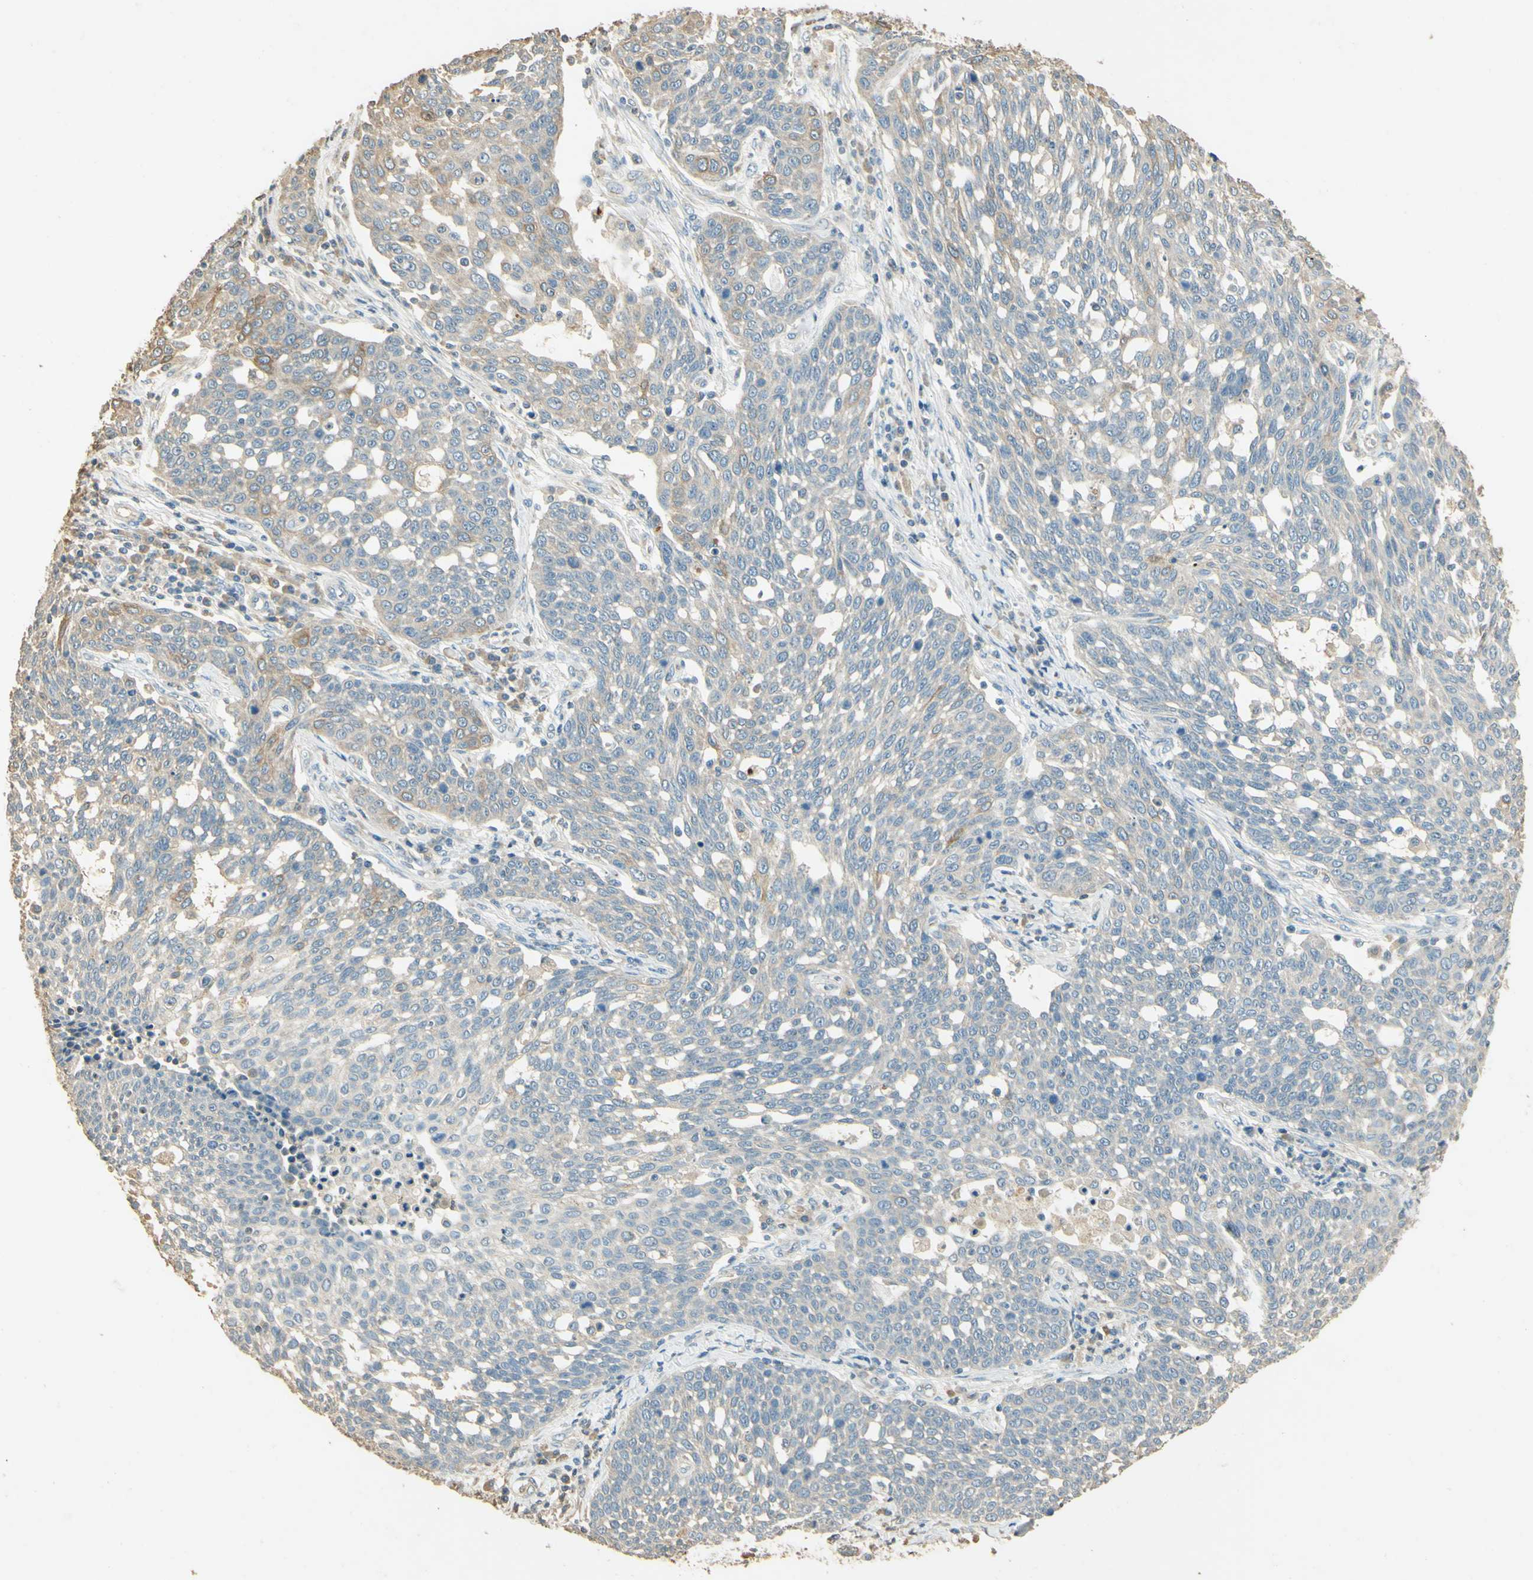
{"staining": {"intensity": "weak", "quantity": "25%-75%", "location": "cytoplasmic/membranous"}, "tissue": "cervical cancer", "cell_type": "Tumor cells", "image_type": "cancer", "snomed": [{"axis": "morphology", "description": "Squamous cell carcinoma, NOS"}, {"axis": "topography", "description": "Cervix"}], "caption": "Weak cytoplasmic/membranous protein expression is seen in about 25%-75% of tumor cells in cervical cancer. Nuclei are stained in blue.", "gene": "UXS1", "patient": {"sex": "female", "age": 34}}